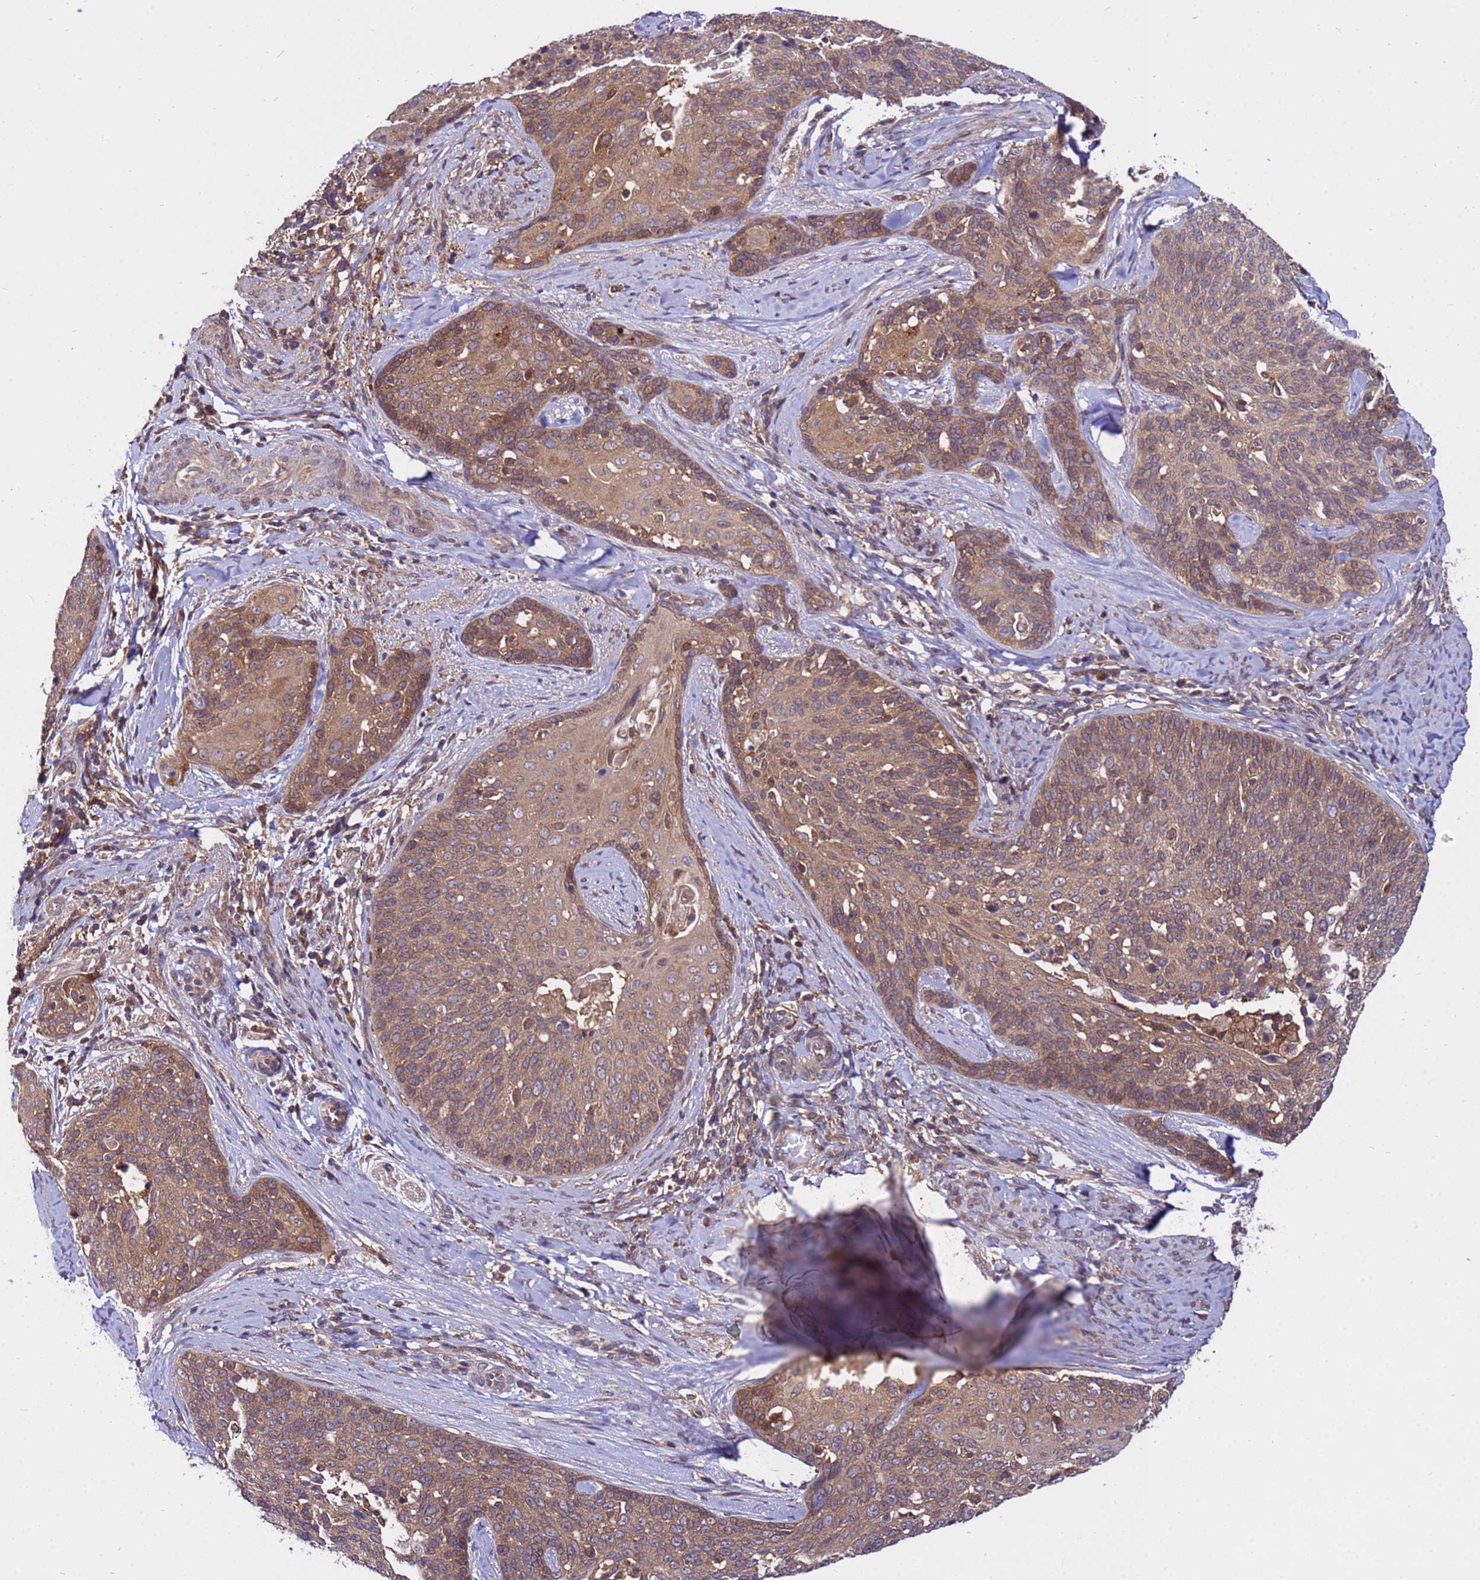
{"staining": {"intensity": "moderate", "quantity": ">75%", "location": "cytoplasmic/membranous"}, "tissue": "cervical cancer", "cell_type": "Tumor cells", "image_type": "cancer", "snomed": [{"axis": "morphology", "description": "Squamous cell carcinoma, NOS"}, {"axis": "topography", "description": "Cervix"}], "caption": "A brown stain labels moderate cytoplasmic/membranous positivity of a protein in cervical cancer (squamous cell carcinoma) tumor cells. The protein of interest is stained brown, and the nuclei are stained in blue (DAB (3,3'-diaminobenzidine) IHC with brightfield microscopy, high magnification).", "gene": "GET3", "patient": {"sex": "female", "age": 50}}